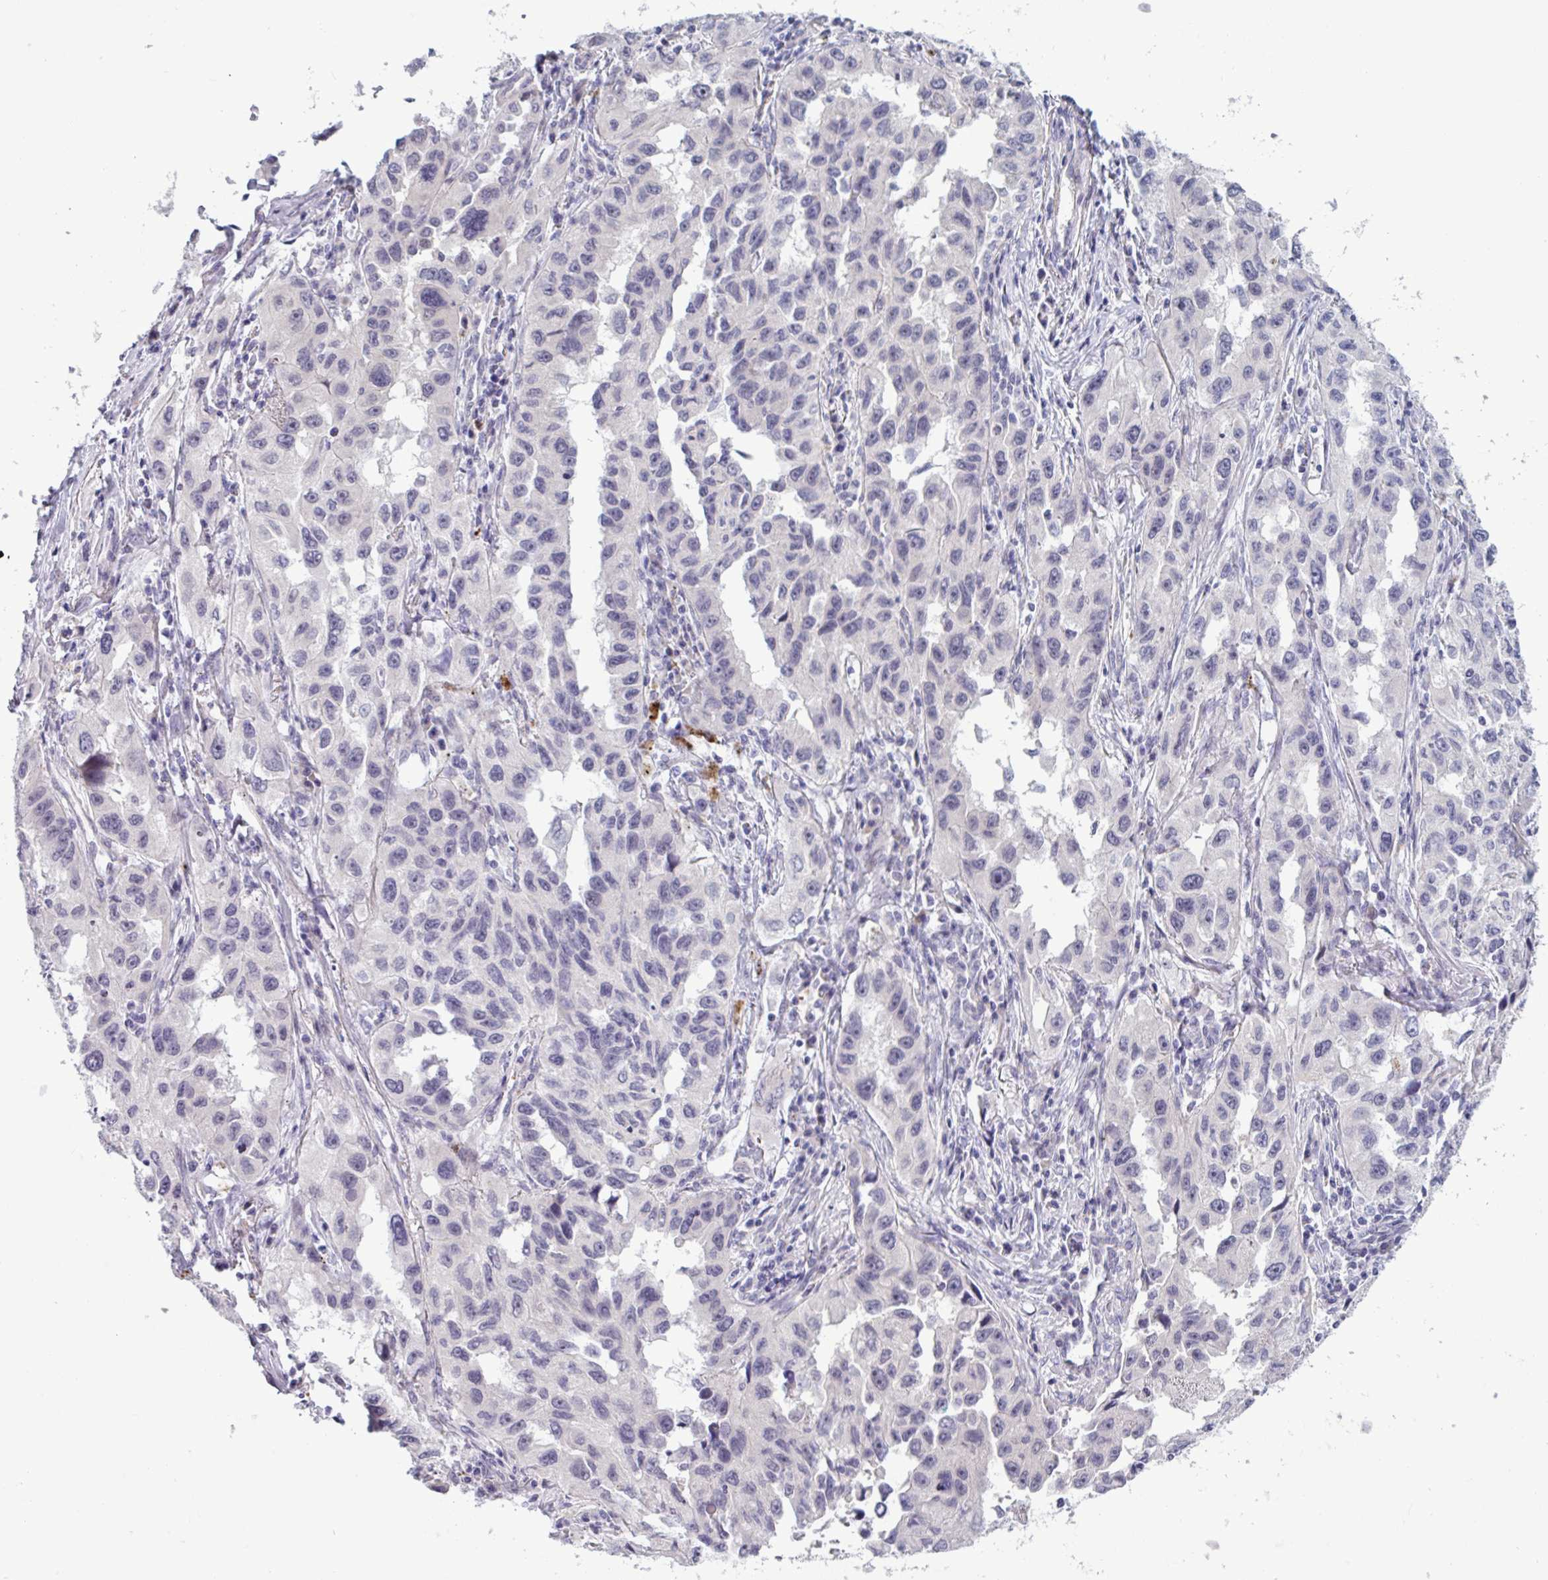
{"staining": {"intensity": "negative", "quantity": "none", "location": "none"}, "tissue": "lung cancer", "cell_type": "Tumor cells", "image_type": "cancer", "snomed": [{"axis": "morphology", "description": "Adenocarcinoma, NOS"}, {"axis": "topography", "description": "Lung"}], "caption": "This is an immunohistochemistry (IHC) histopathology image of human lung cancer (adenocarcinoma). There is no staining in tumor cells.", "gene": "TCEAL8", "patient": {"sex": "female", "age": 73}}